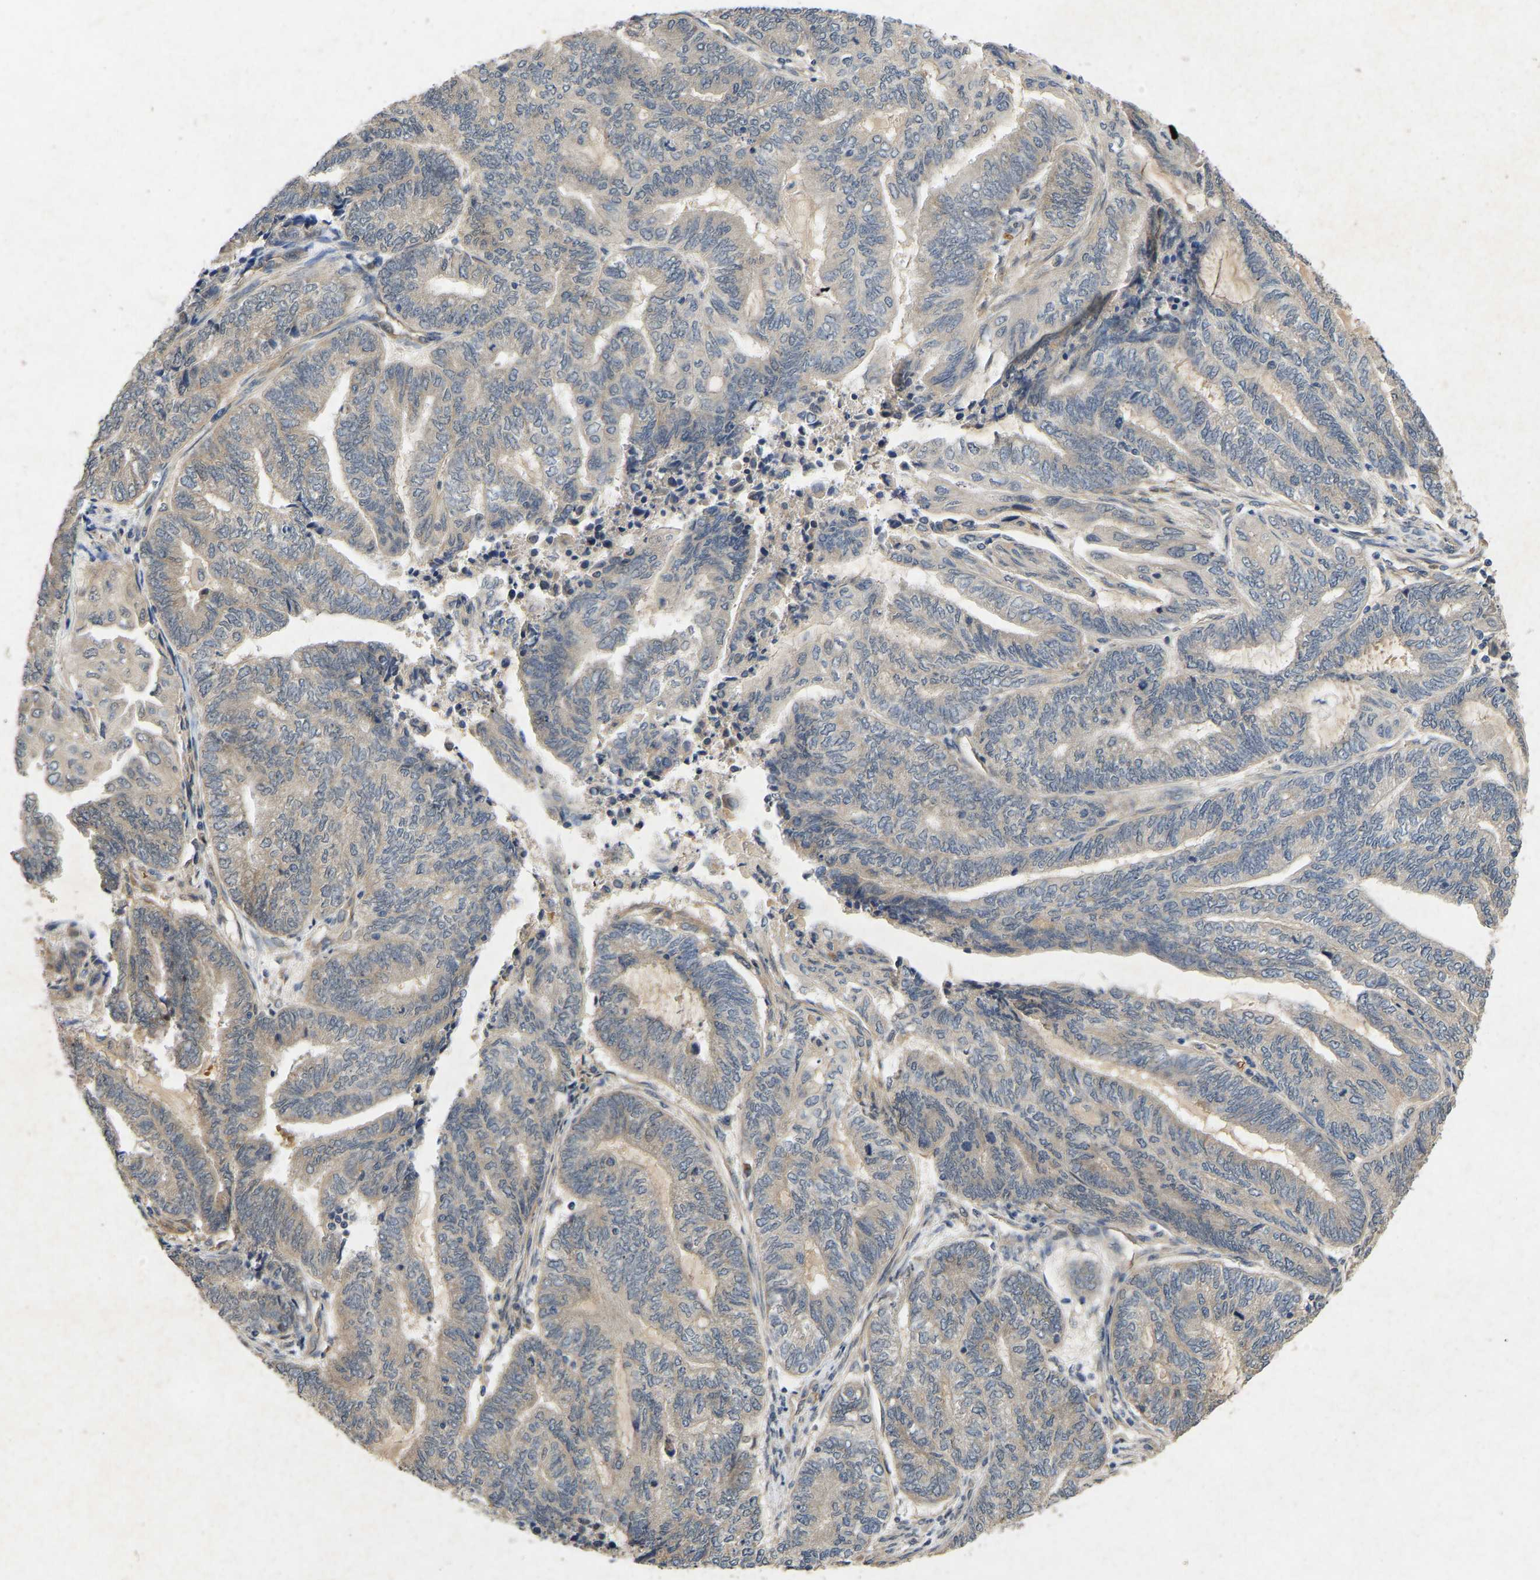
{"staining": {"intensity": "weak", "quantity": "25%-75%", "location": "cytoplasmic/membranous"}, "tissue": "endometrial cancer", "cell_type": "Tumor cells", "image_type": "cancer", "snomed": [{"axis": "morphology", "description": "Adenocarcinoma, NOS"}, {"axis": "topography", "description": "Uterus"}, {"axis": "topography", "description": "Endometrium"}], "caption": "A photomicrograph of endometrial adenocarcinoma stained for a protein displays weak cytoplasmic/membranous brown staining in tumor cells.", "gene": "LIMK2", "patient": {"sex": "female", "age": 70}}